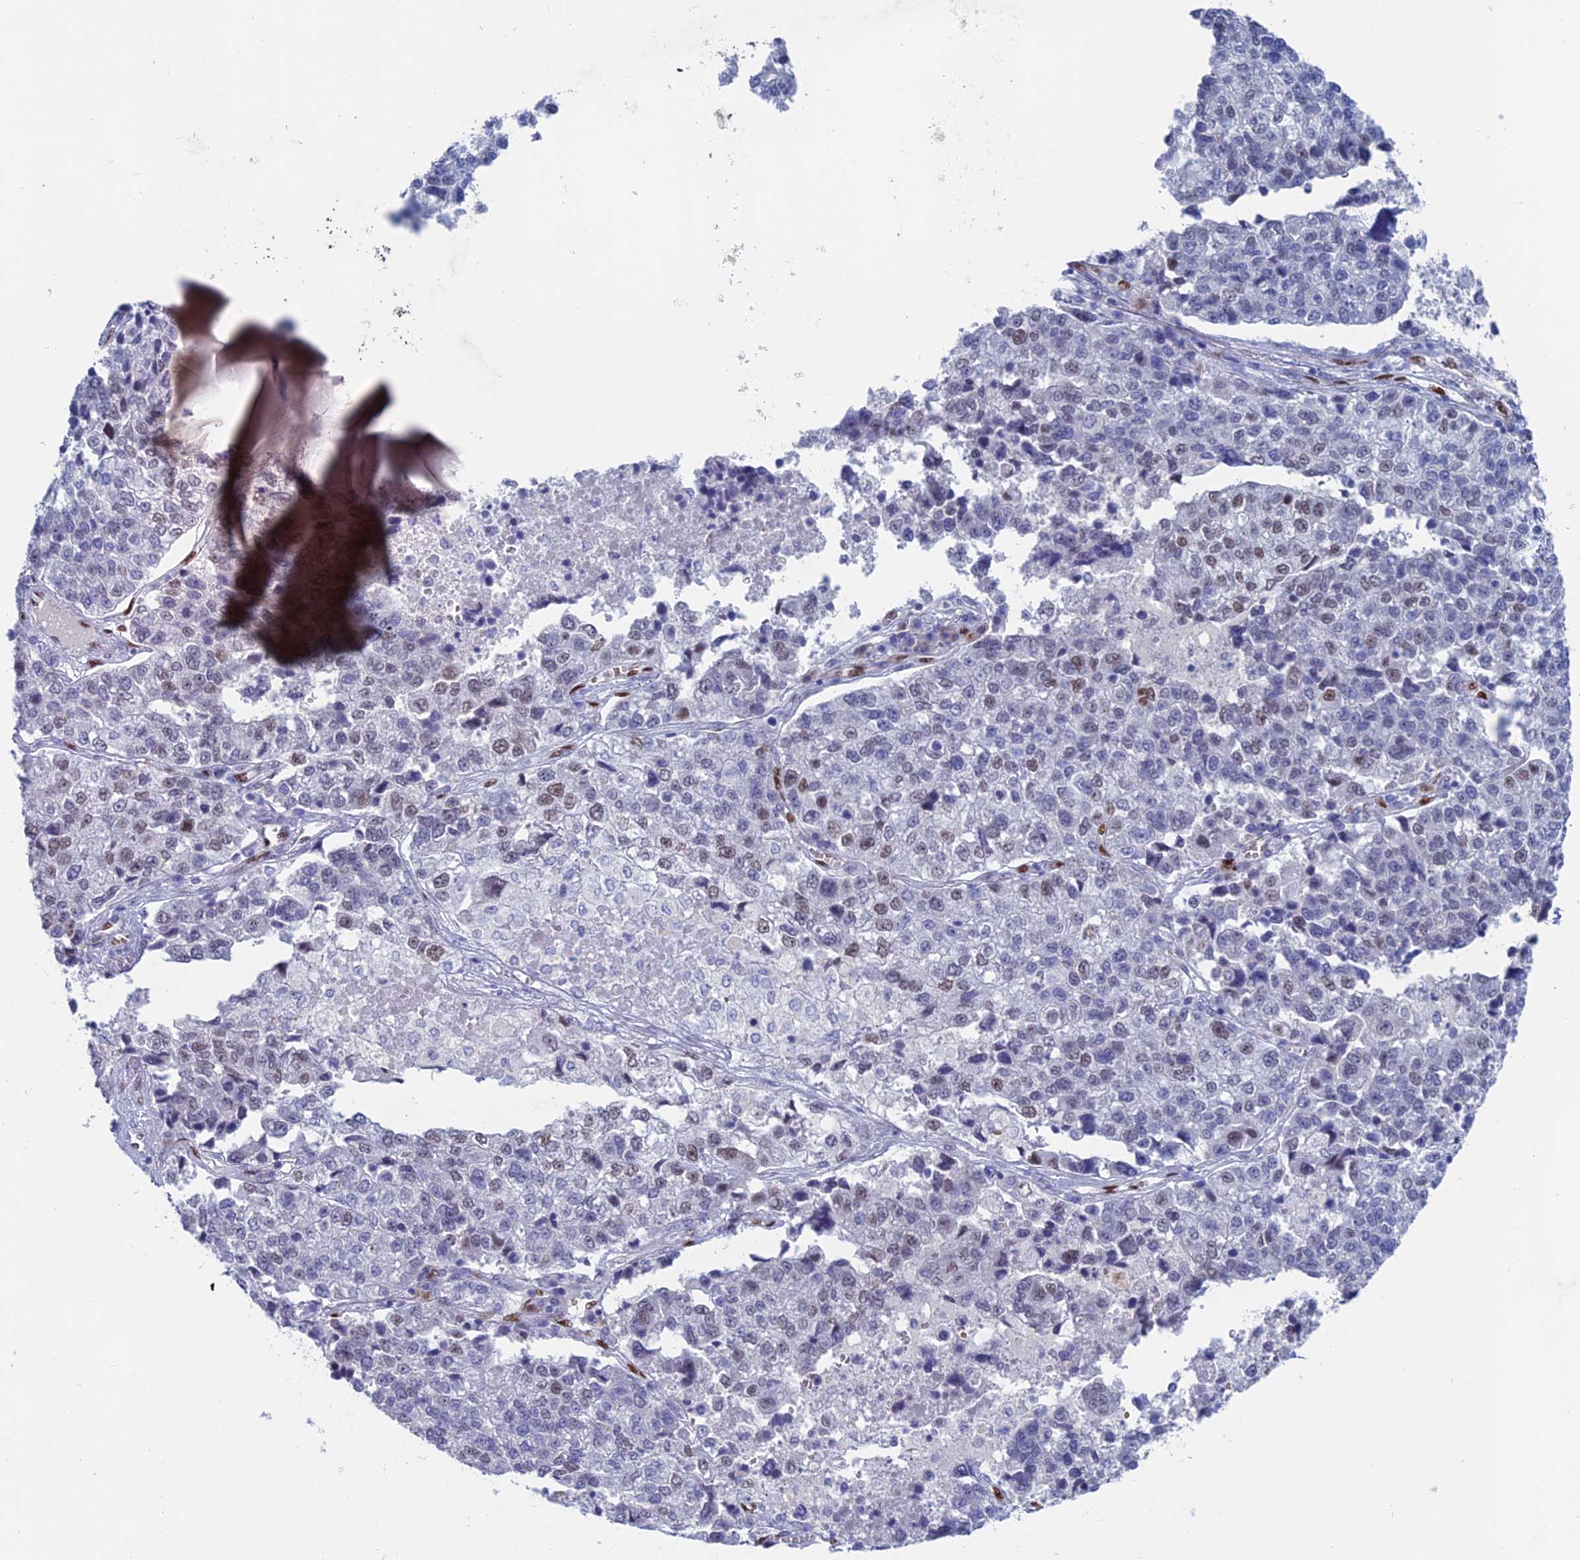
{"staining": {"intensity": "weak", "quantity": "<25%", "location": "nuclear"}, "tissue": "lung cancer", "cell_type": "Tumor cells", "image_type": "cancer", "snomed": [{"axis": "morphology", "description": "Adenocarcinoma, NOS"}, {"axis": "topography", "description": "Lung"}], "caption": "Tumor cells are negative for protein expression in human lung cancer (adenocarcinoma).", "gene": "NOL4L", "patient": {"sex": "male", "age": 49}}